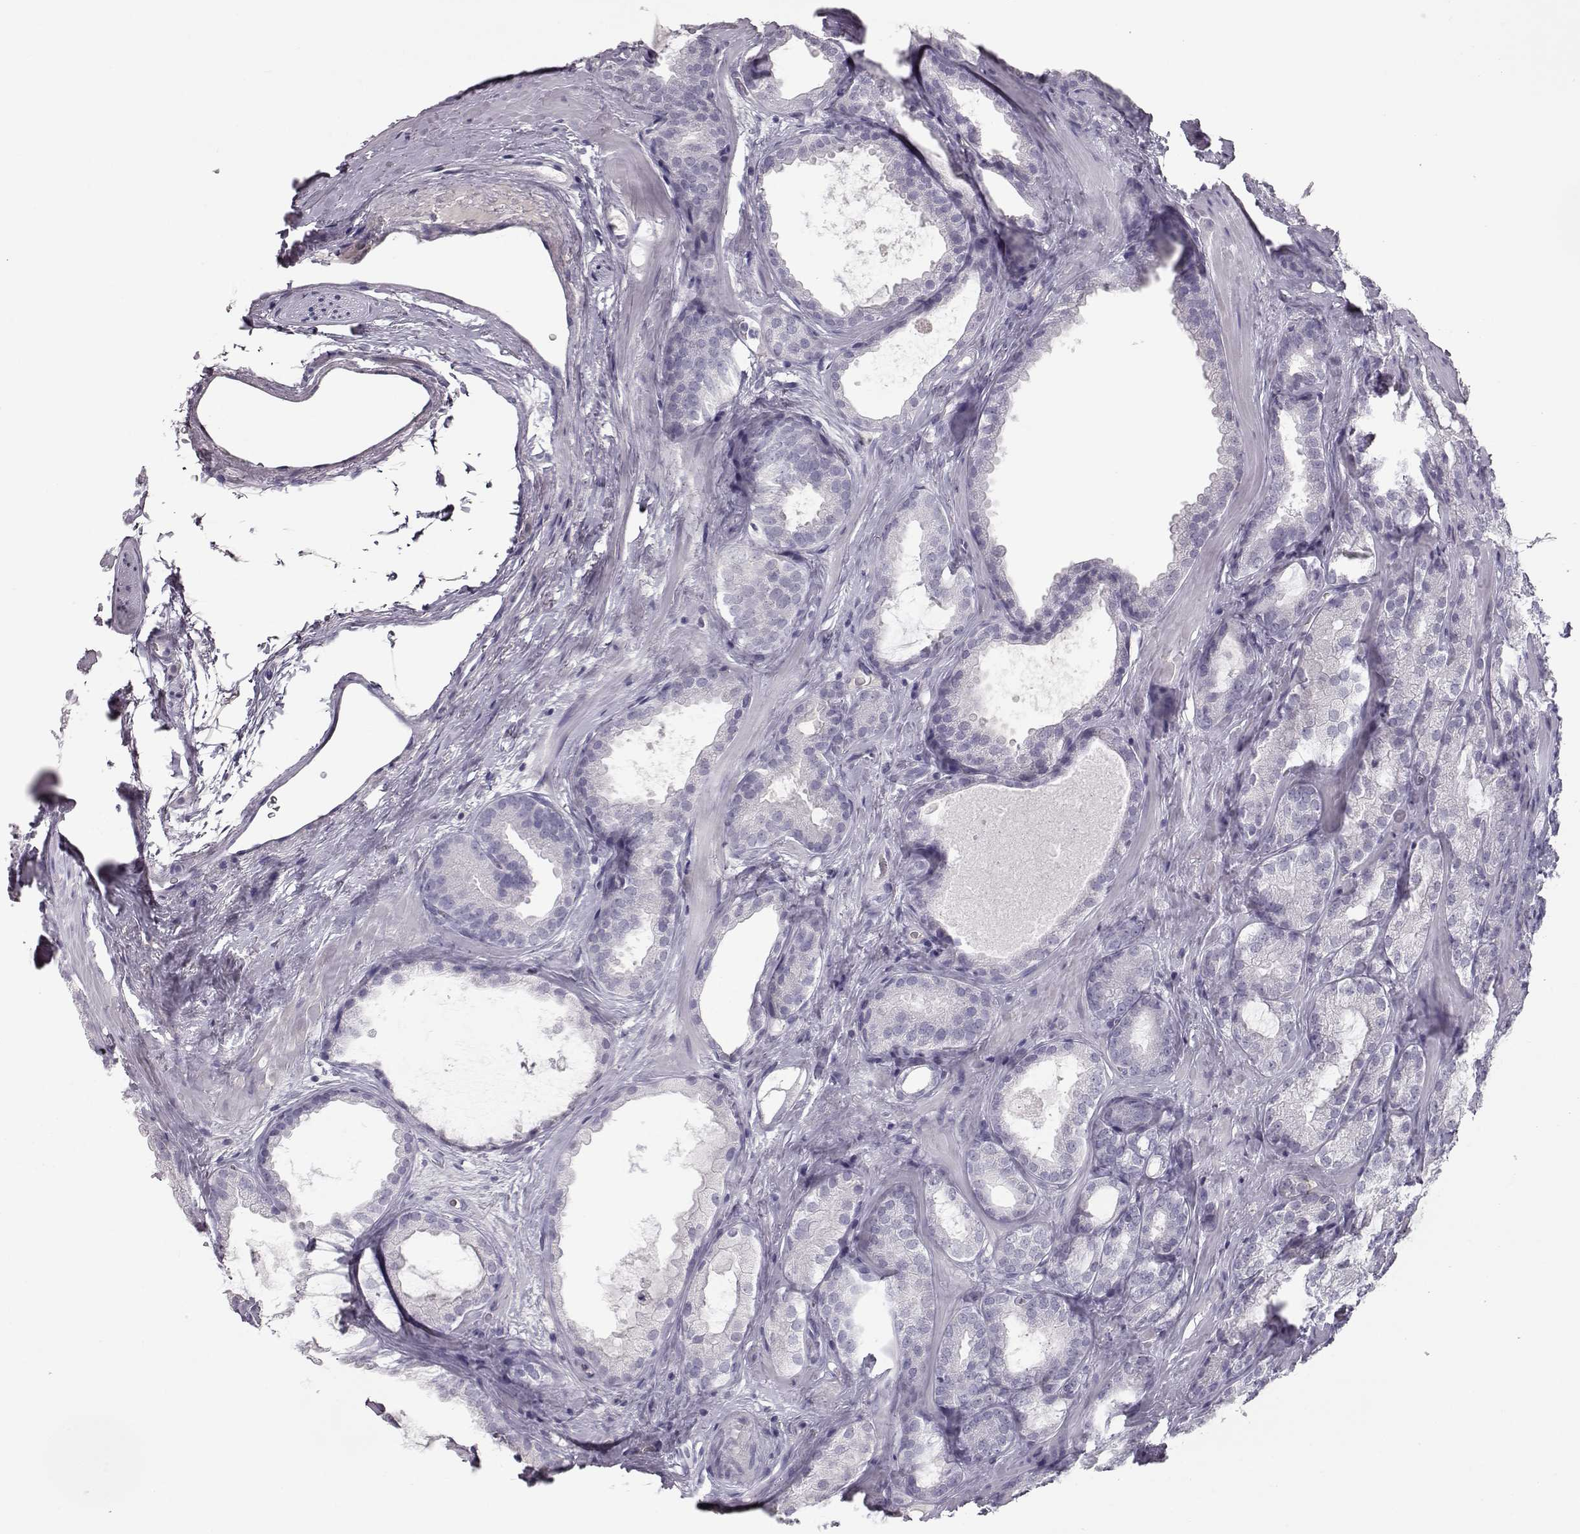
{"staining": {"intensity": "negative", "quantity": "none", "location": "none"}, "tissue": "prostate cancer", "cell_type": "Tumor cells", "image_type": "cancer", "snomed": [{"axis": "morphology", "description": "Adenocarcinoma, High grade"}, {"axis": "topography", "description": "Prostate"}], "caption": "IHC micrograph of neoplastic tissue: human prostate adenocarcinoma (high-grade) stained with DAB demonstrates no significant protein staining in tumor cells.", "gene": "CCL19", "patient": {"sex": "male", "age": 64}}